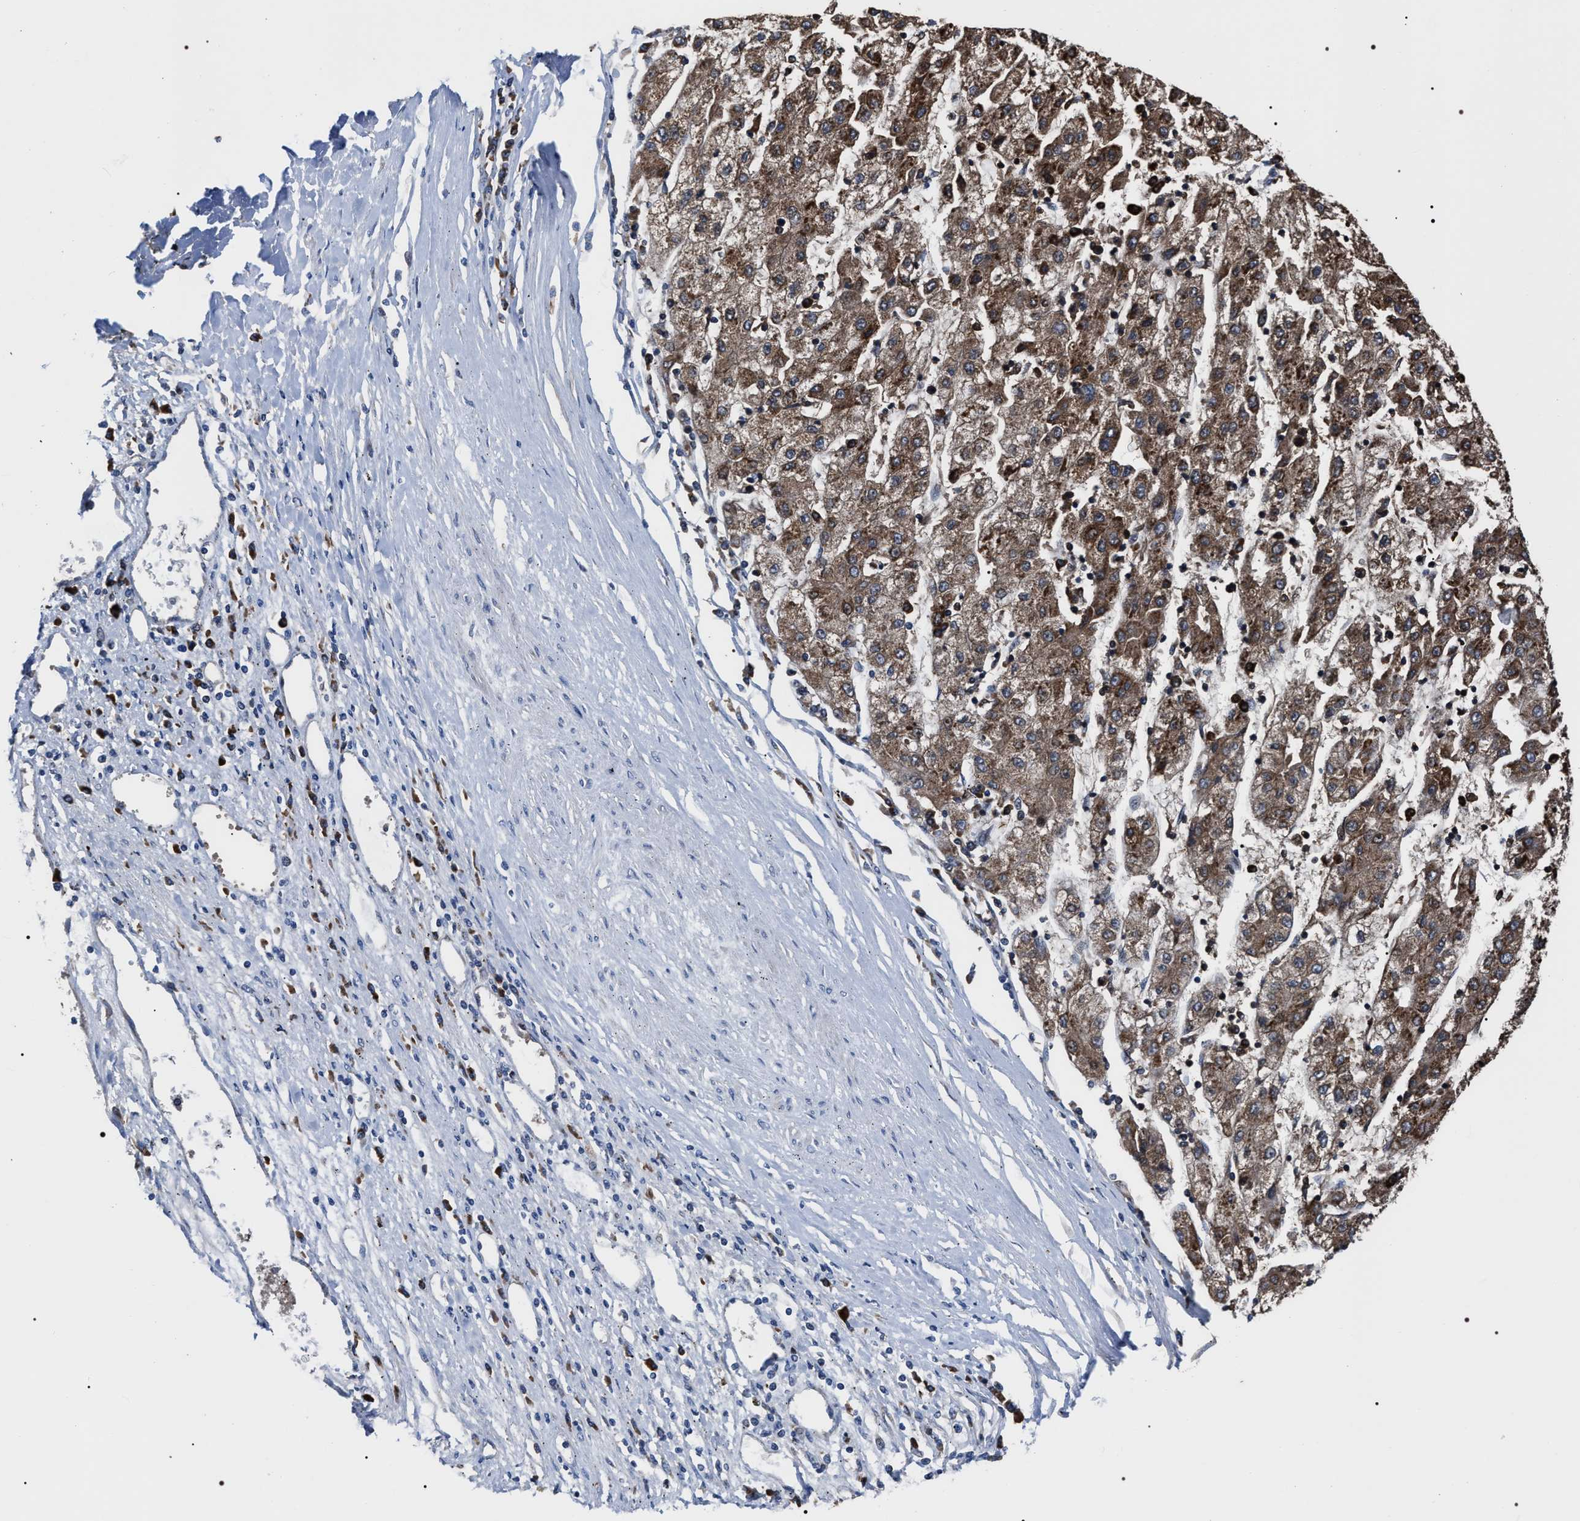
{"staining": {"intensity": "strong", "quantity": ">75%", "location": "cytoplasmic/membranous"}, "tissue": "liver cancer", "cell_type": "Tumor cells", "image_type": "cancer", "snomed": [{"axis": "morphology", "description": "Carcinoma, Hepatocellular, NOS"}, {"axis": "topography", "description": "Liver"}], "caption": "Strong cytoplasmic/membranous expression is seen in approximately >75% of tumor cells in liver hepatocellular carcinoma.", "gene": "MACC1", "patient": {"sex": "male", "age": 72}}